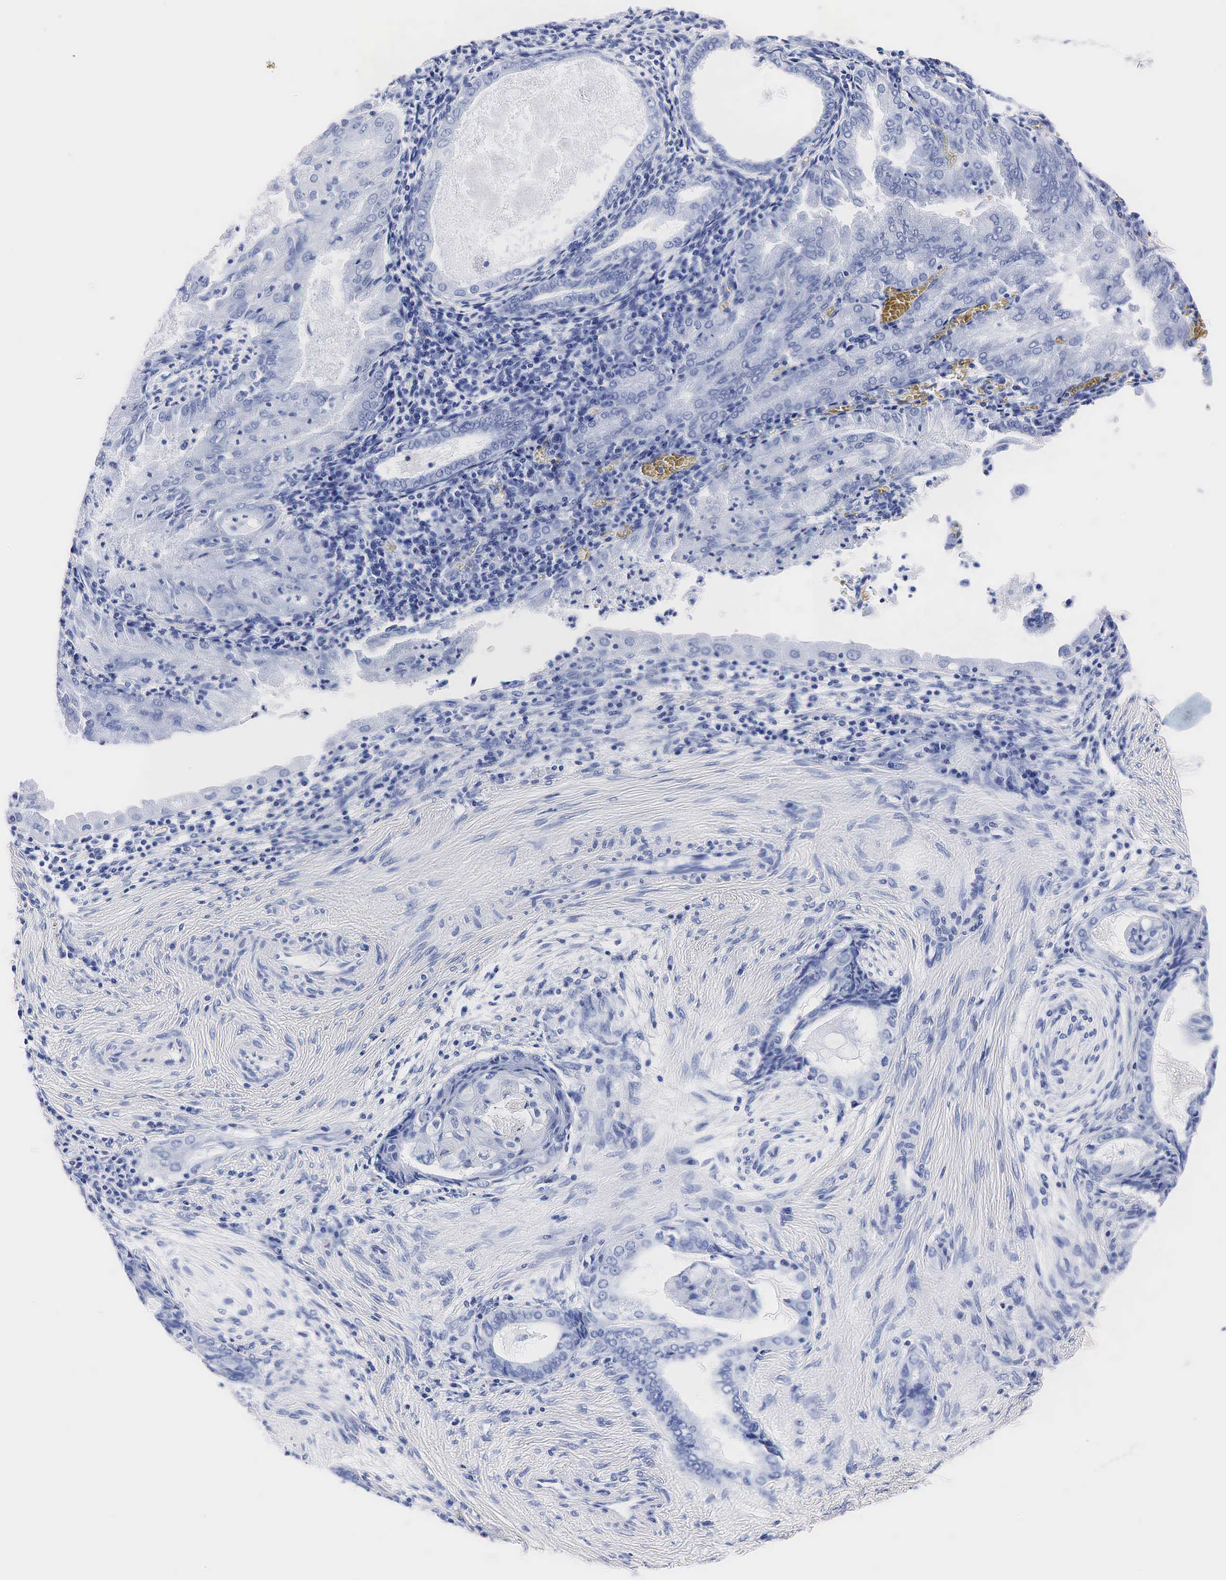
{"staining": {"intensity": "negative", "quantity": "none", "location": "none"}, "tissue": "endometrial cancer", "cell_type": "Tumor cells", "image_type": "cancer", "snomed": [{"axis": "morphology", "description": "Adenocarcinoma, NOS"}, {"axis": "topography", "description": "Endometrium"}], "caption": "Endometrial cancer (adenocarcinoma) was stained to show a protein in brown. There is no significant staining in tumor cells.", "gene": "TG", "patient": {"sex": "female", "age": 79}}